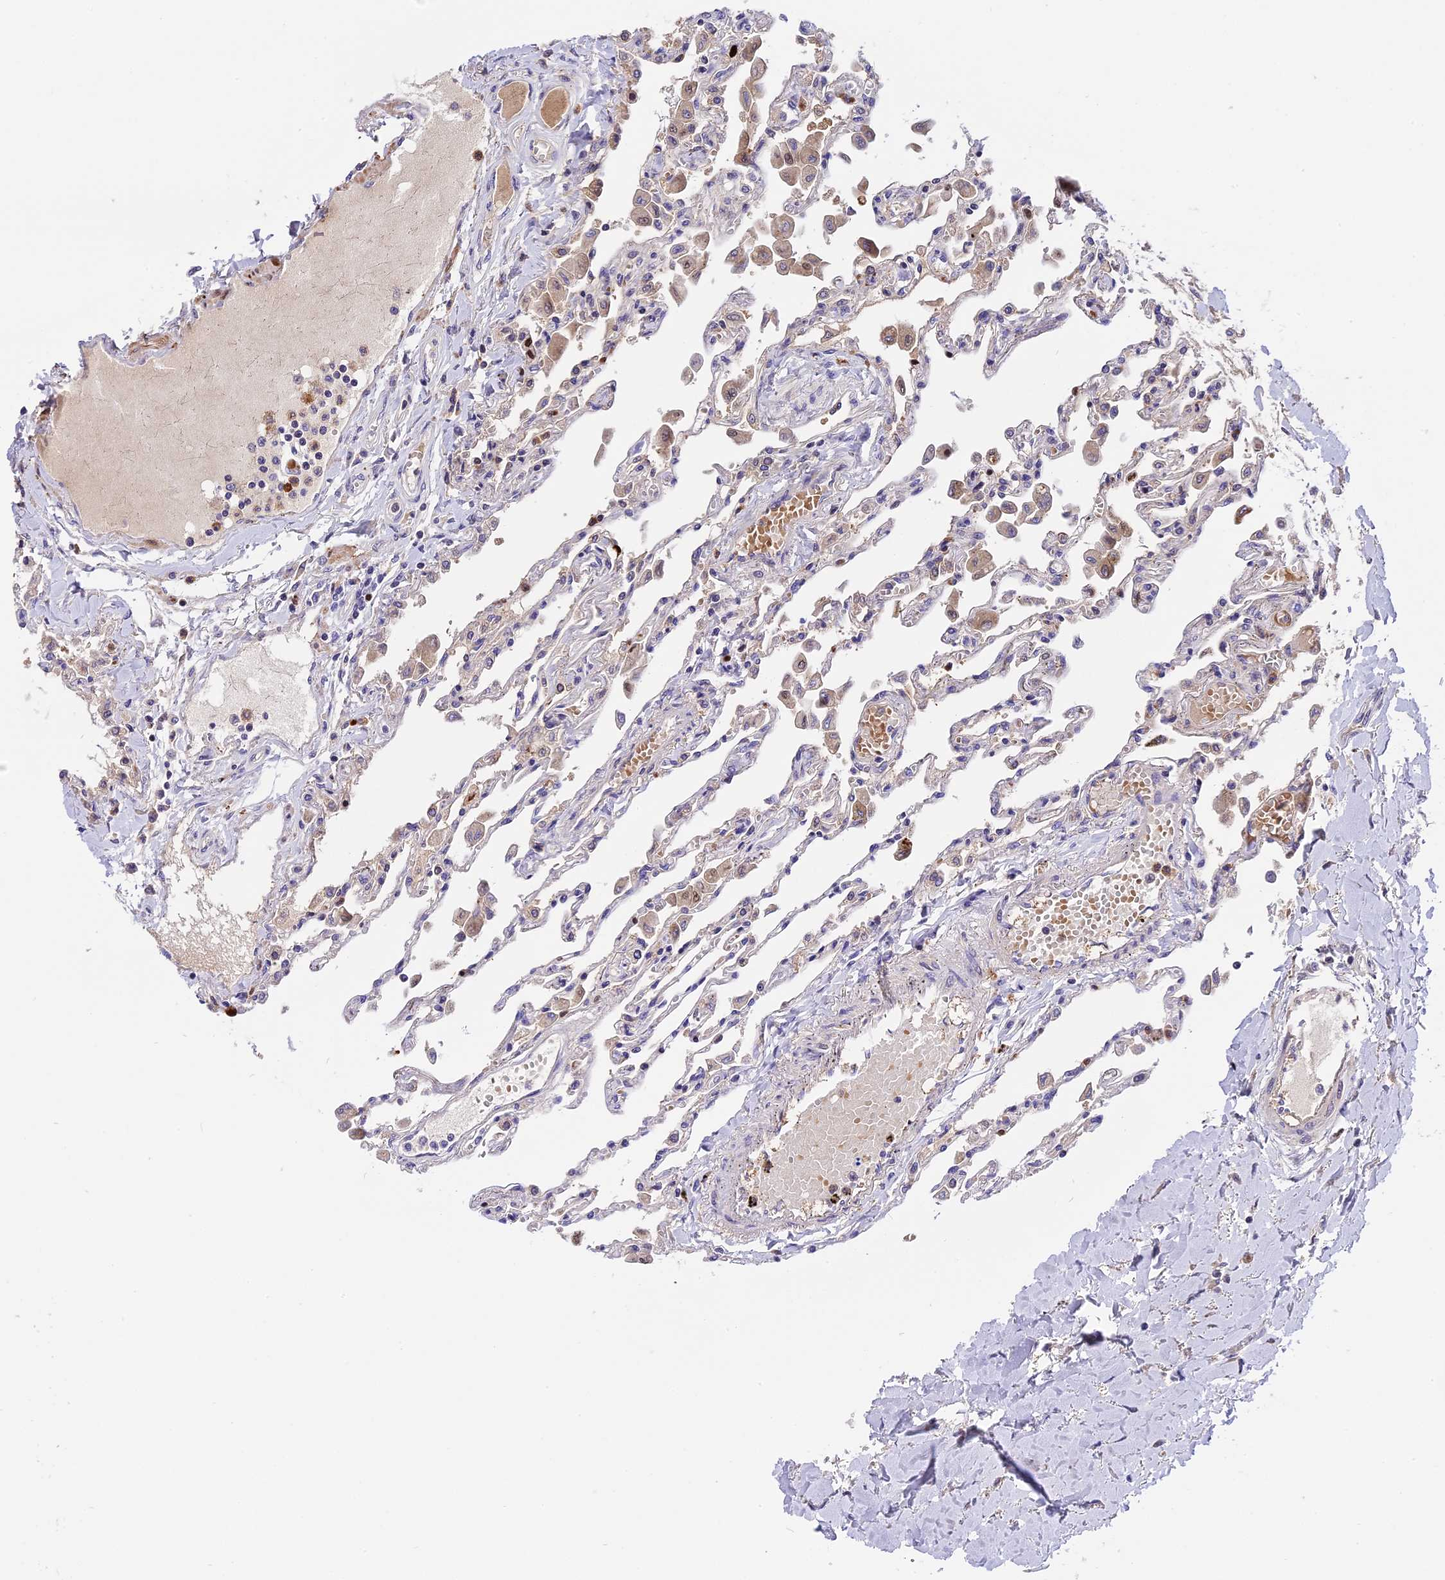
{"staining": {"intensity": "negative", "quantity": "none", "location": "none"}, "tissue": "lung", "cell_type": "Alveolar cells", "image_type": "normal", "snomed": [{"axis": "morphology", "description": "Normal tissue, NOS"}, {"axis": "topography", "description": "Bronchus"}, {"axis": "topography", "description": "Lung"}], "caption": "IHC of normal lung displays no positivity in alveolar cells.", "gene": "MAP3K7CL", "patient": {"sex": "female", "age": 49}}